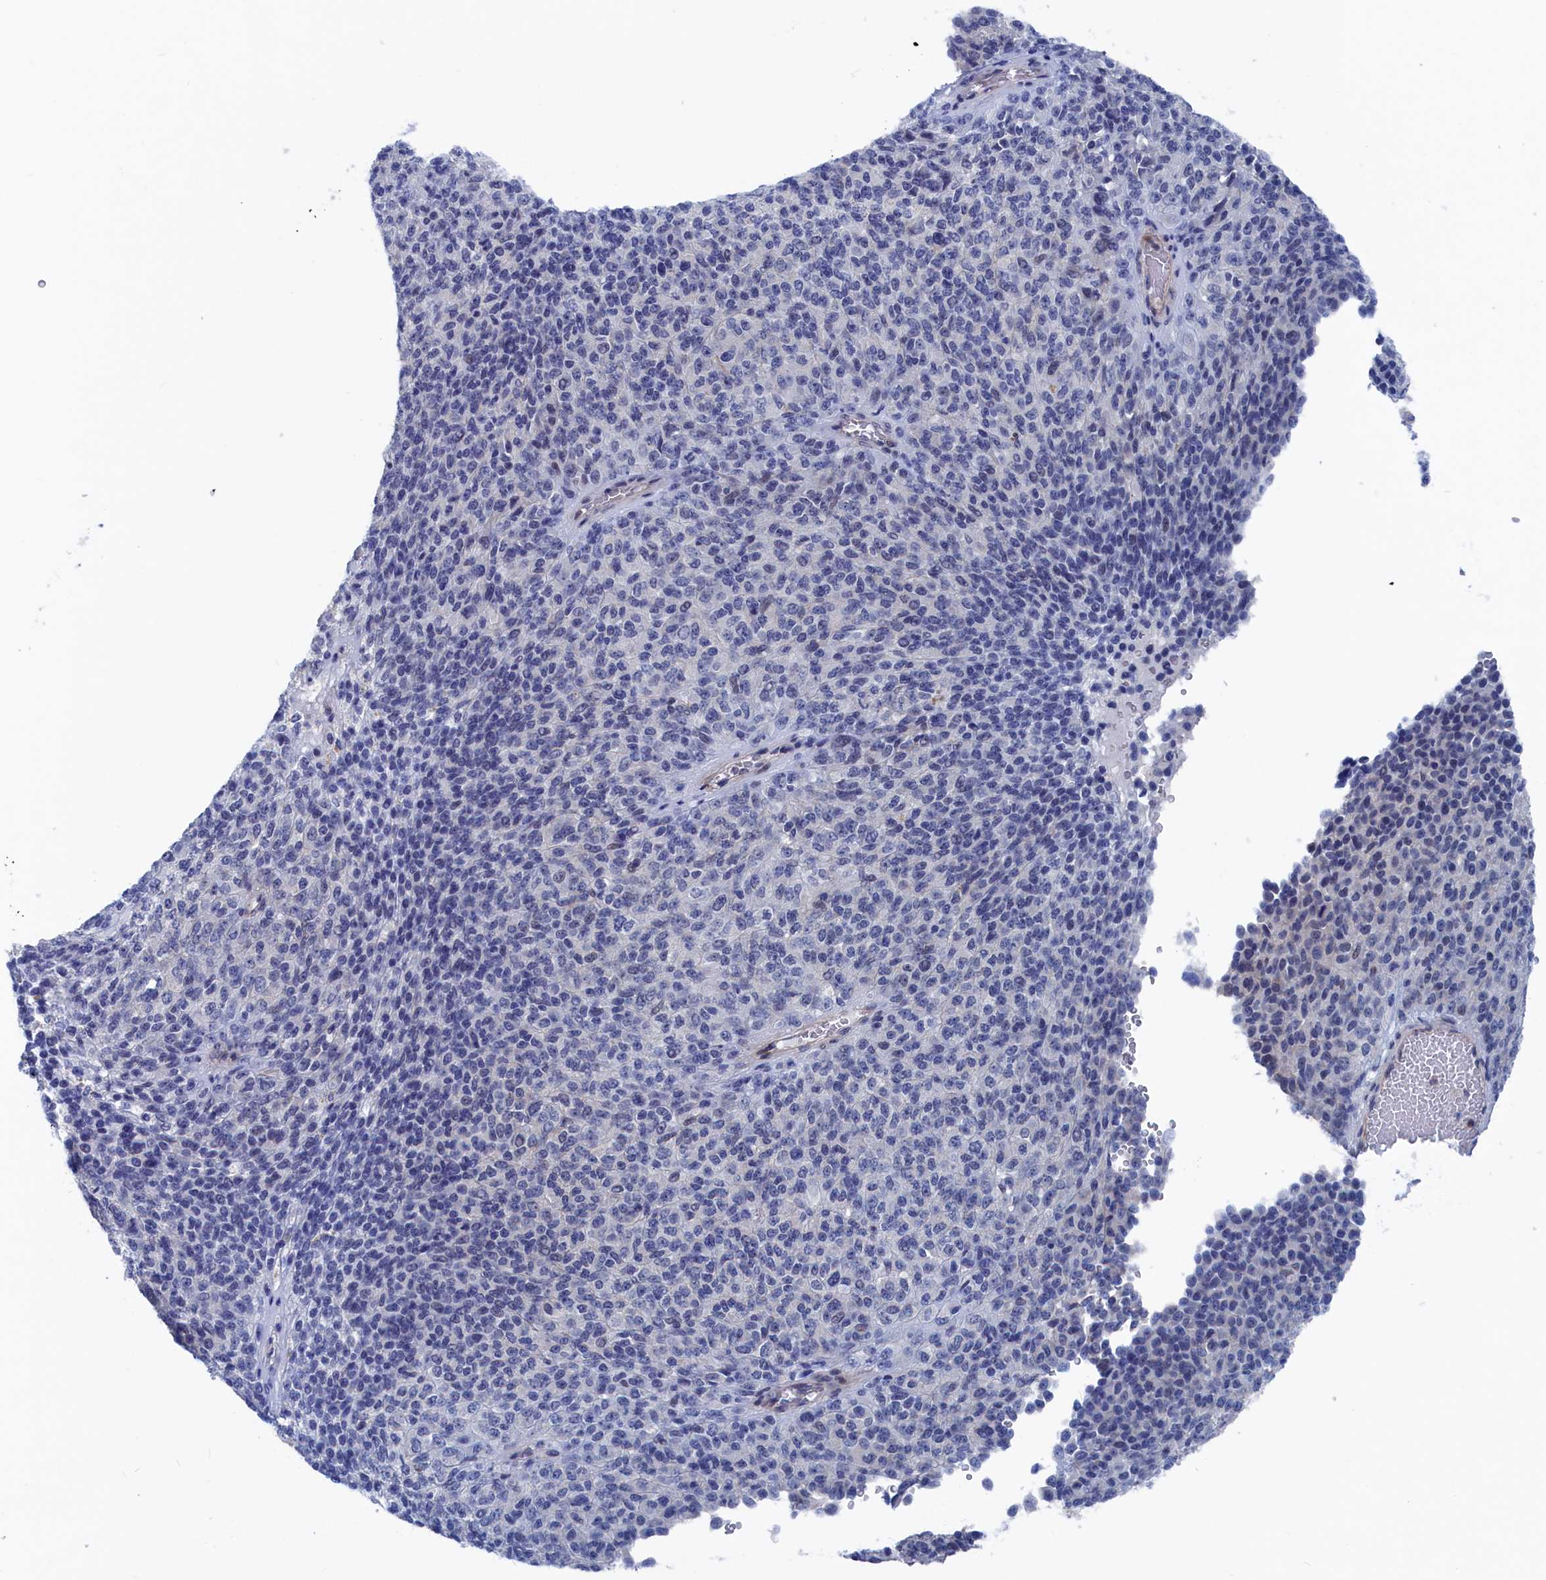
{"staining": {"intensity": "negative", "quantity": "none", "location": "none"}, "tissue": "melanoma", "cell_type": "Tumor cells", "image_type": "cancer", "snomed": [{"axis": "morphology", "description": "Malignant melanoma, Metastatic site"}, {"axis": "topography", "description": "Brain"}], "caption": "Tumor cells are negative for protein expression in human melanoma. The staining is performed using DAB (3,3'-diaminobenzidine) brown chromogen with nuclei counter-stained in using hematoxylin.", "gene": "MARCHF3", "patient": {"sex": "female", "age": 56}}